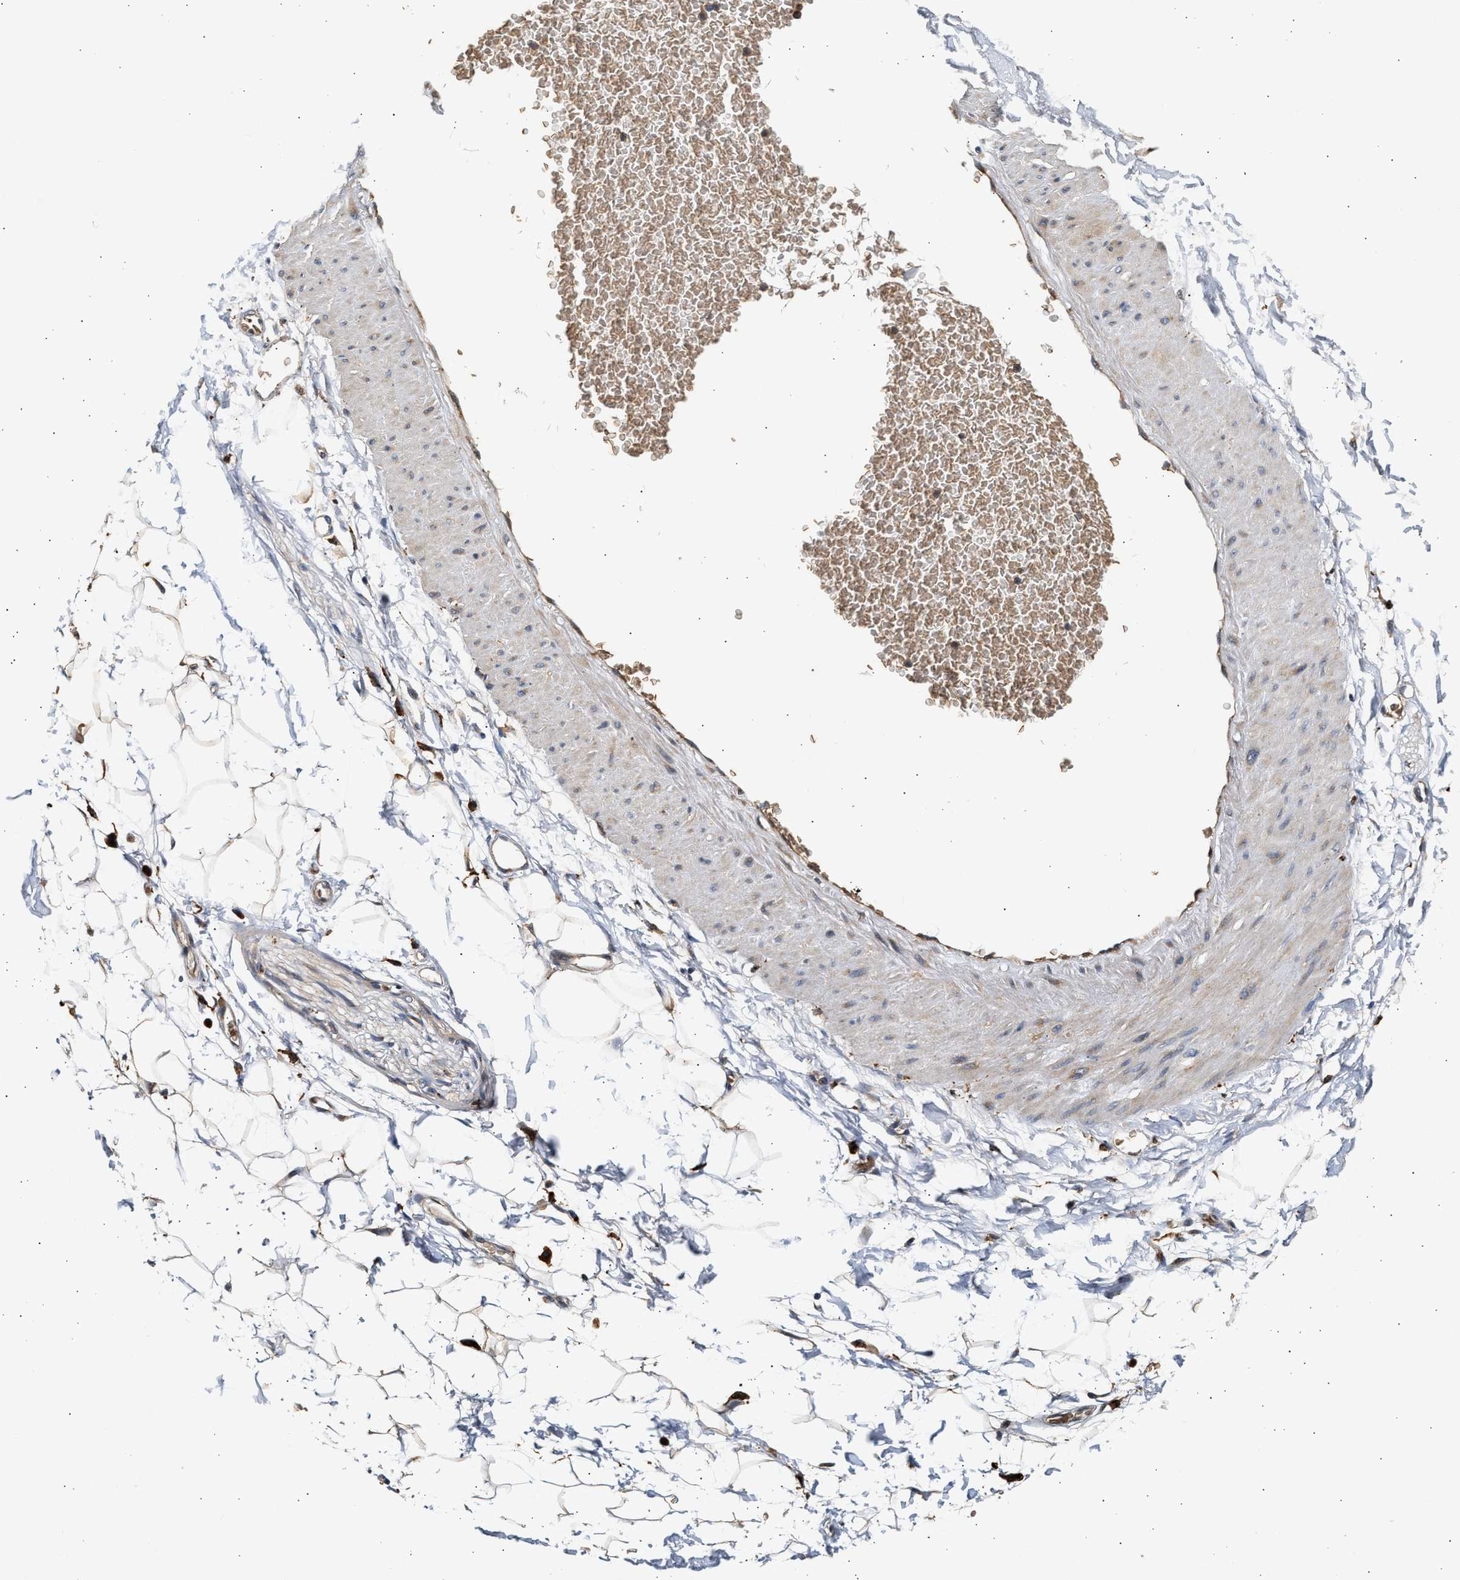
{"staining": {"intensity": "weak", "quantity": ">75%", "location": "cytoplasmic/membranous"}, "tissue": "adipose tissue", "cell_type": "Adipocytes", "image_type": "normal", "snomed": [{"axis": "morphology", "description": "Normal tissue, NOS"}, {"axis": "topography", "description": "Soft tissue"}], "caption": "Brown immunohistochemical staining in benign human adipose tissue reveals weak cytoplasmic/membranous positivity in about >75% of adipocytes.", "gene": "PLD3", "patient": {"sex": "male", "age": 72}}